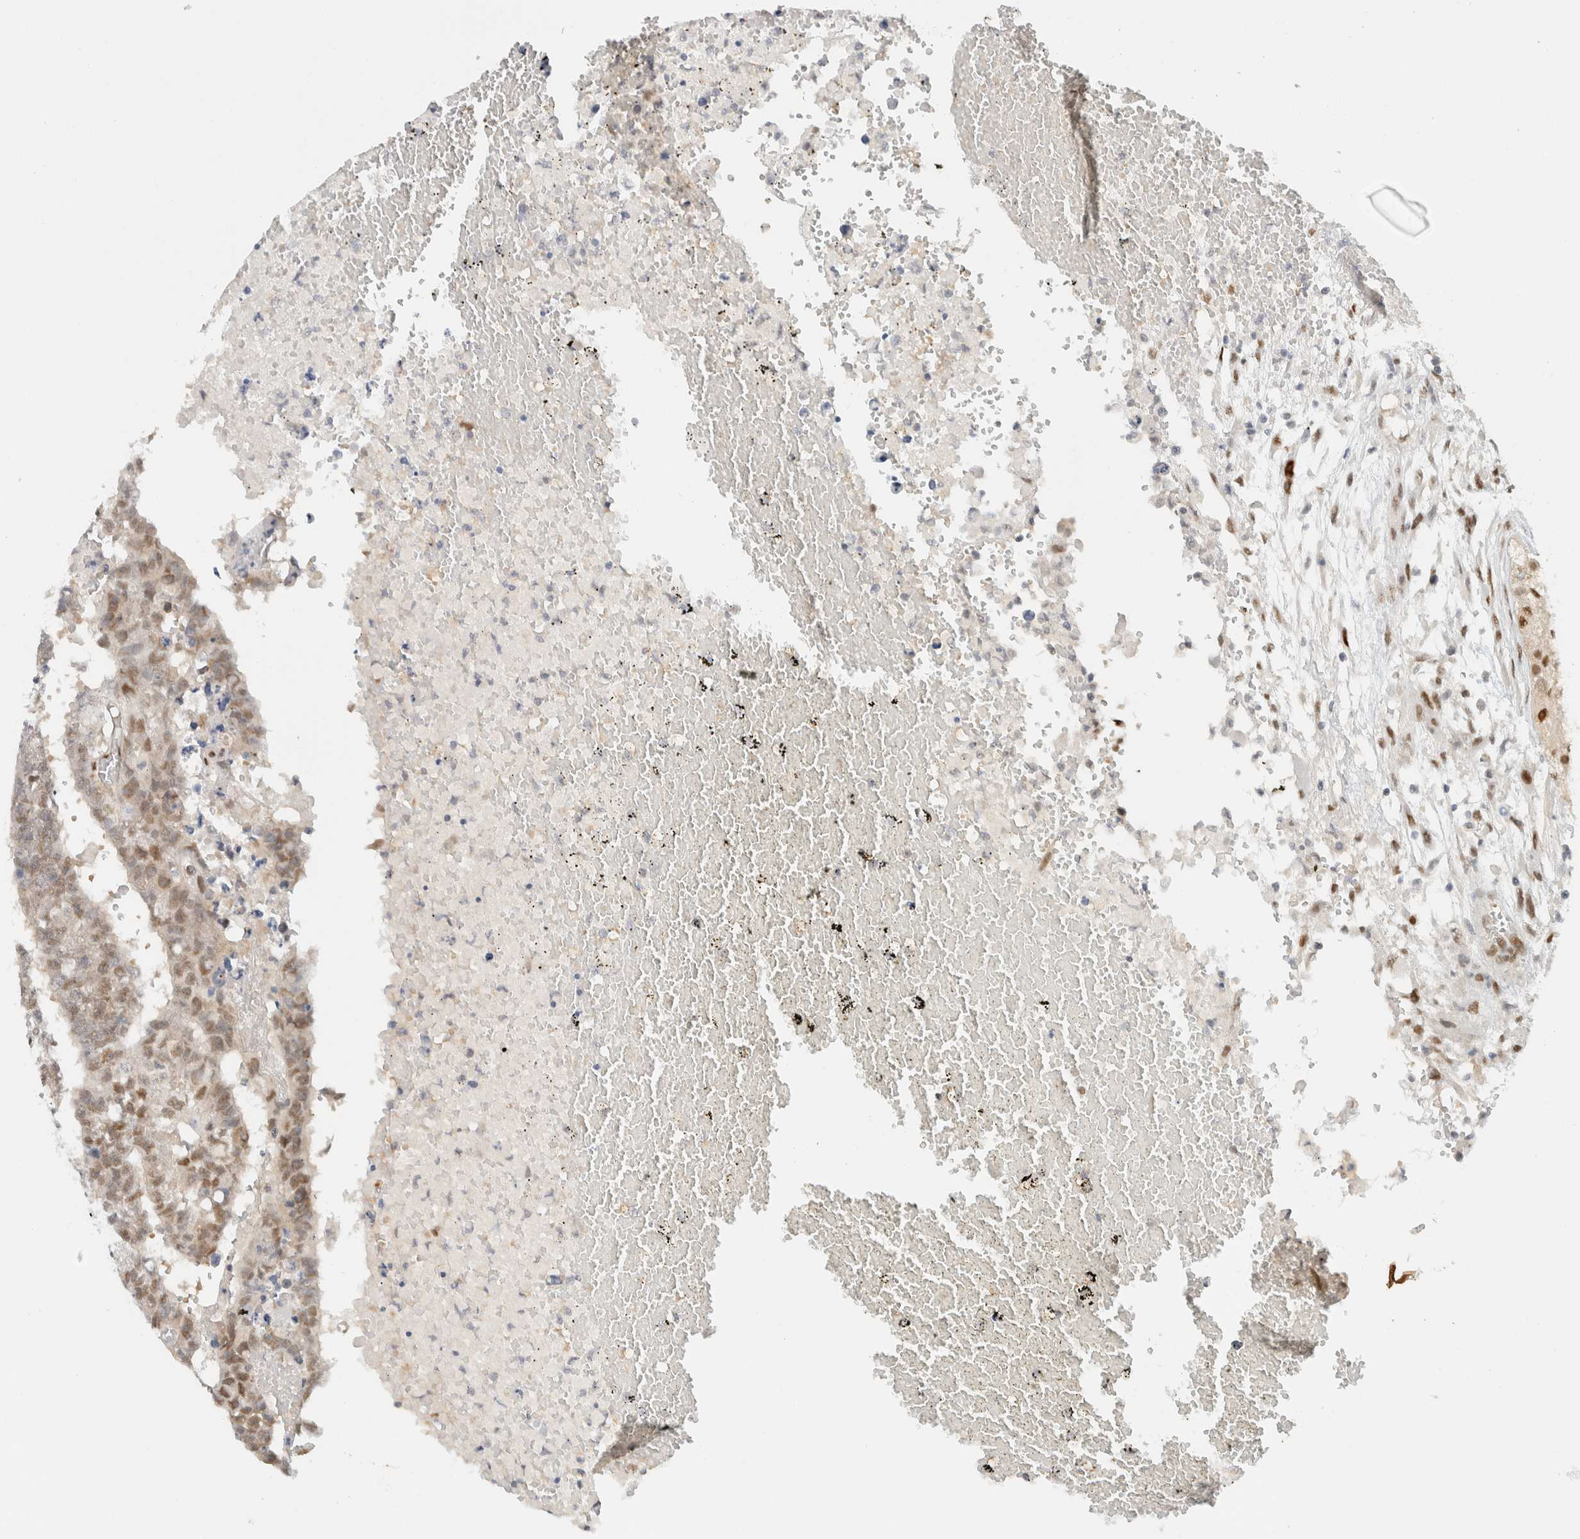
{"staining": {"intensity": "moderate", "quantity": "<25%", "location": "nuclear"}, "tissue": "testis cancer", "cell_type": "Tumor cells", "image_type": "cancer", "snomed": [{"axis": "morphology", "description": "Carcinoma, Embryonal, NOS"}, {"axis": "topography", "description": "Testis"}], "caption": "Moderate nuclear staining is appreciated in approximately <25% of tumor cells in testis embryonal carcinoma.", "gene": "ZNF683", "patient": {"sex": "male", "age": 25}}